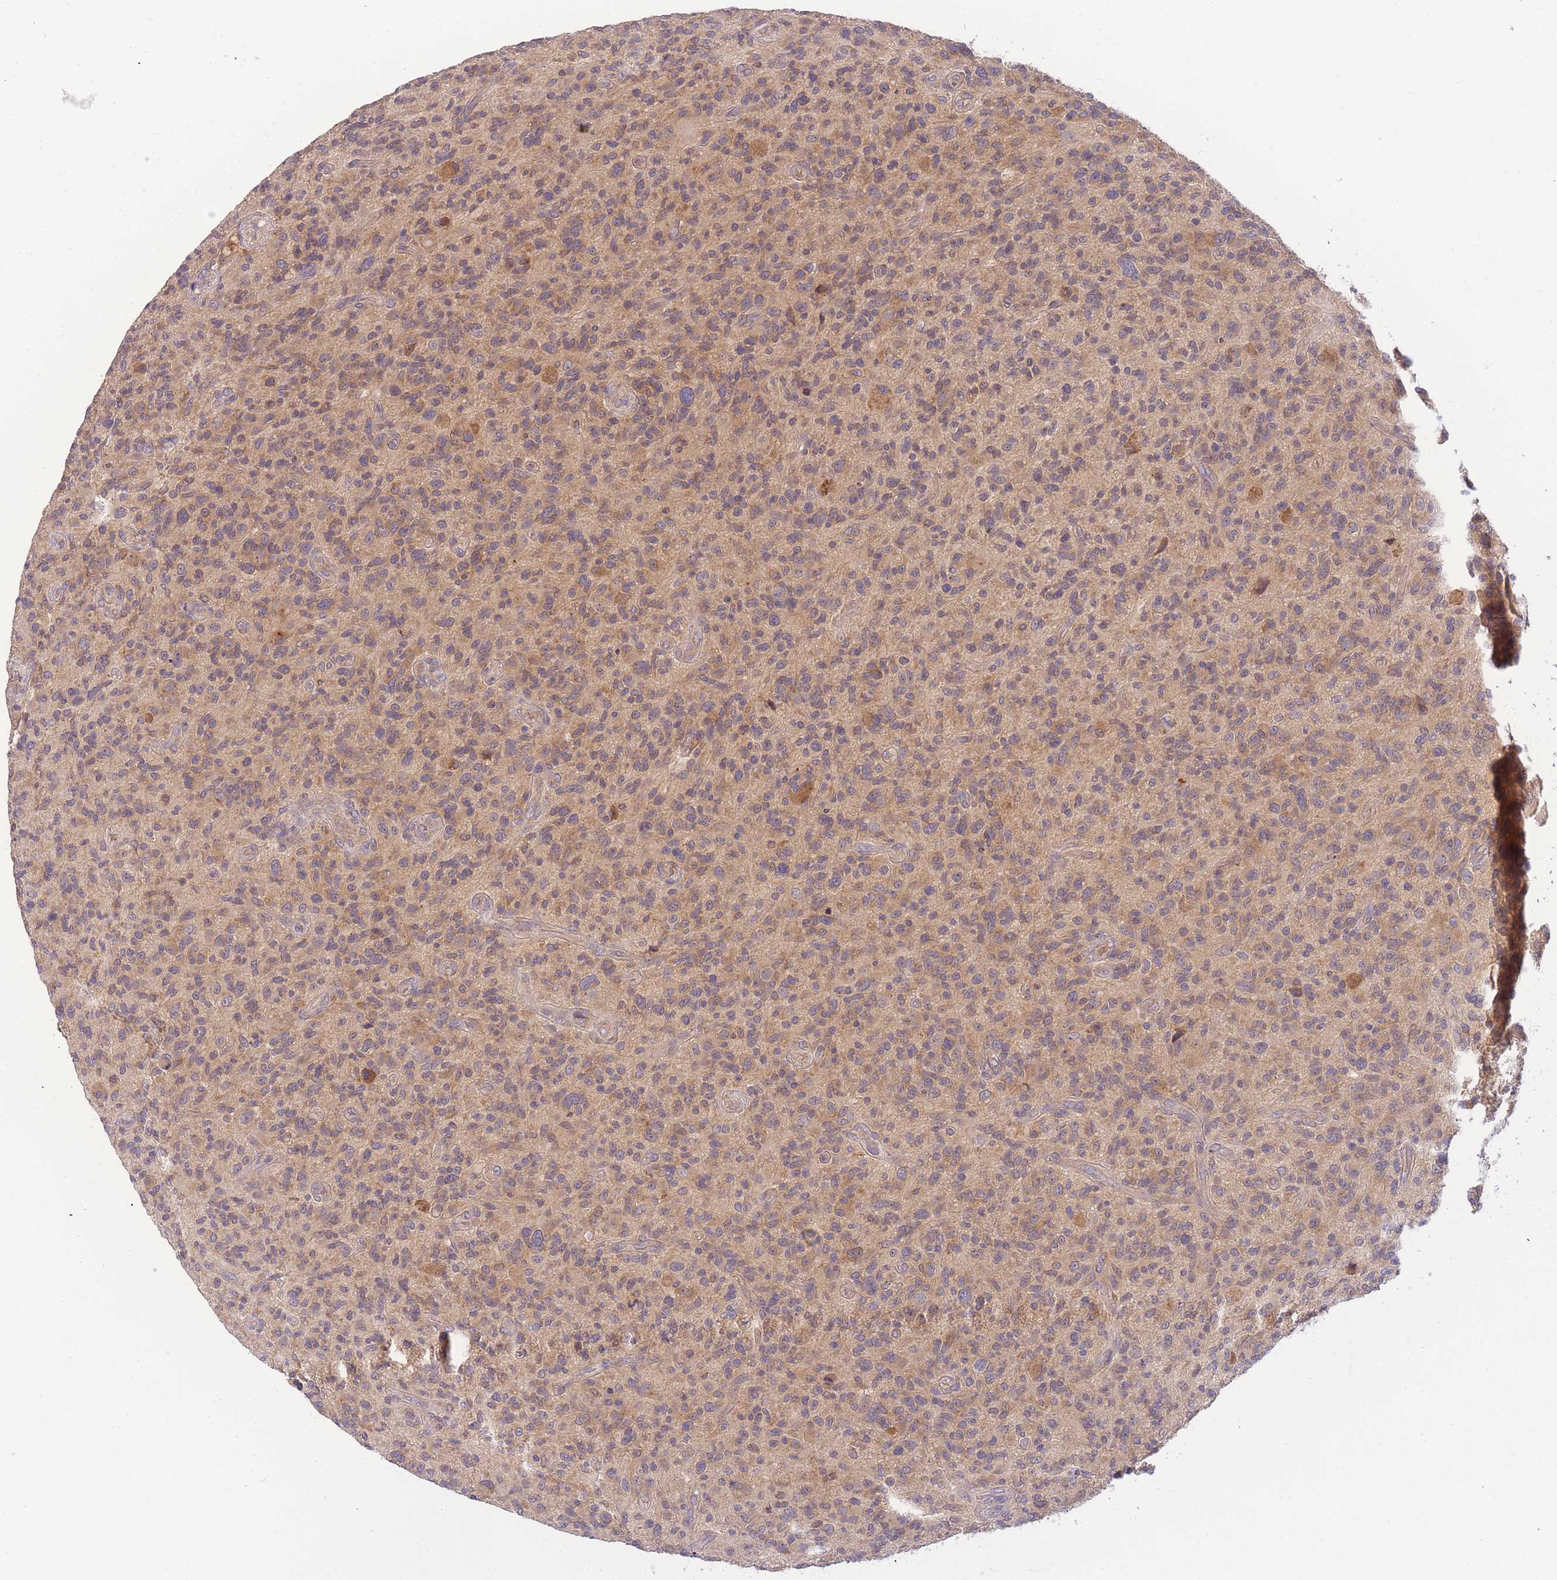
{"staining": {"intensity": "weak", "quantity": ">75%", "location": "cytoplasmic/membranous"}, "tissue": "glioma", "cell_type": "Tumor cells", "image_type": "cancer", "snomed": [{"axis": "morphology", "description": "Glioma, malignant, High grade"}, {"axis": "topography", "description": "Brain"}], "caption": "A brown stain labels weak cytoplasmic/membranous expression of a protein in human malignant glioma (high-grade) tumor cells.", "gene": "ZNF577", "patient": {"sex": "male", "age": 47}}